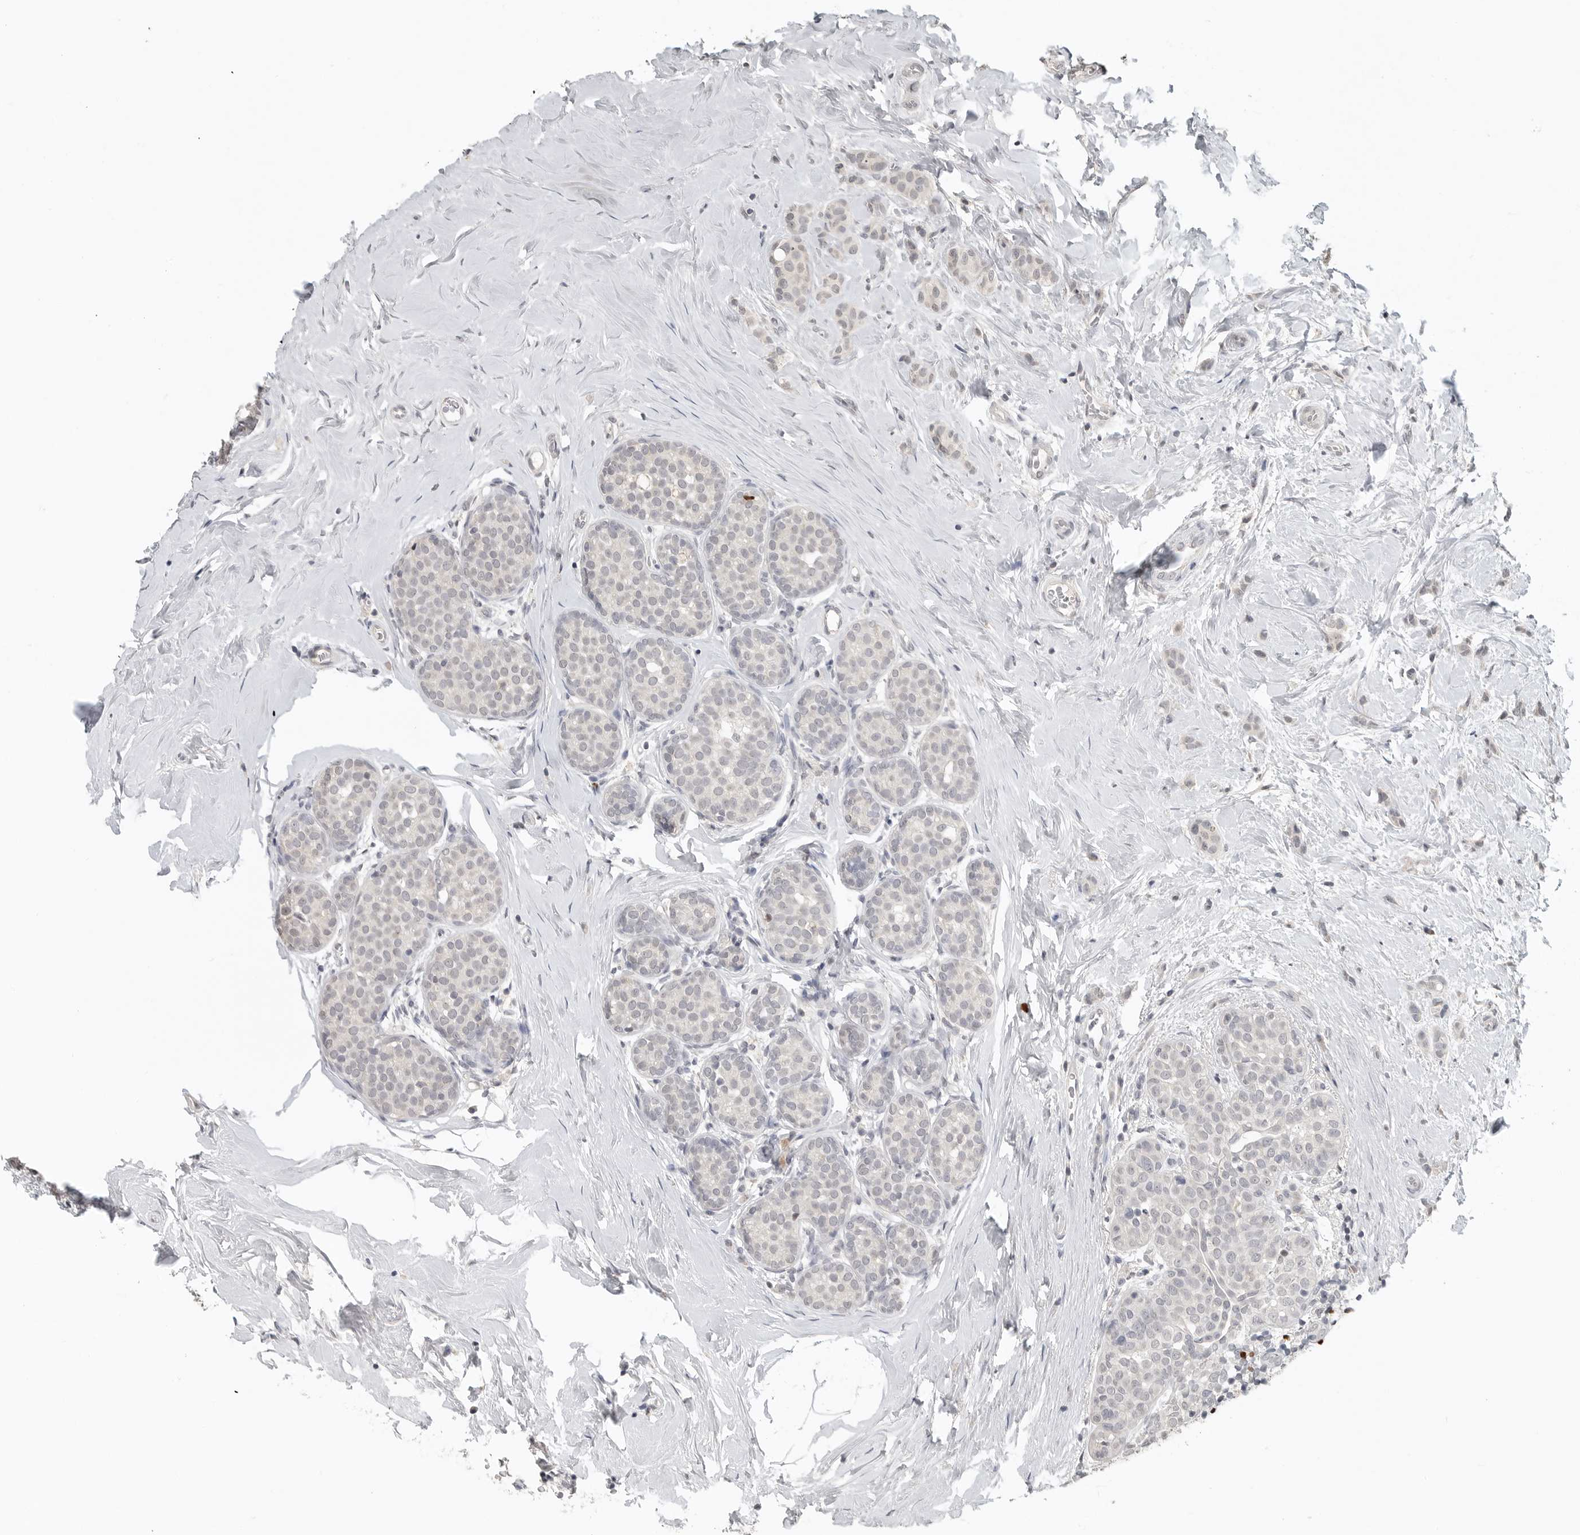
{"staining": {"intensity": "negative", "quantity": "none", "location": "none"}, "tissue": "breast cancer", "cell_type": "Tumor cells", "image_type": "cancer", "snomed": [{"axis": "morphology", "description": "Lobular carcinoma, in situ"}, {"axis": "morphology", "description": "Lobular carcinoma"}, {"axis": "topography", "description": "Breast"}], "caption": "This is a photomicrograph of immunohistochemistry staining of breast lobular carcinoma, which shows no staining in tumor cells.", "gene": "FOXP3", "patient": {"sex": "female", "age": 41}}